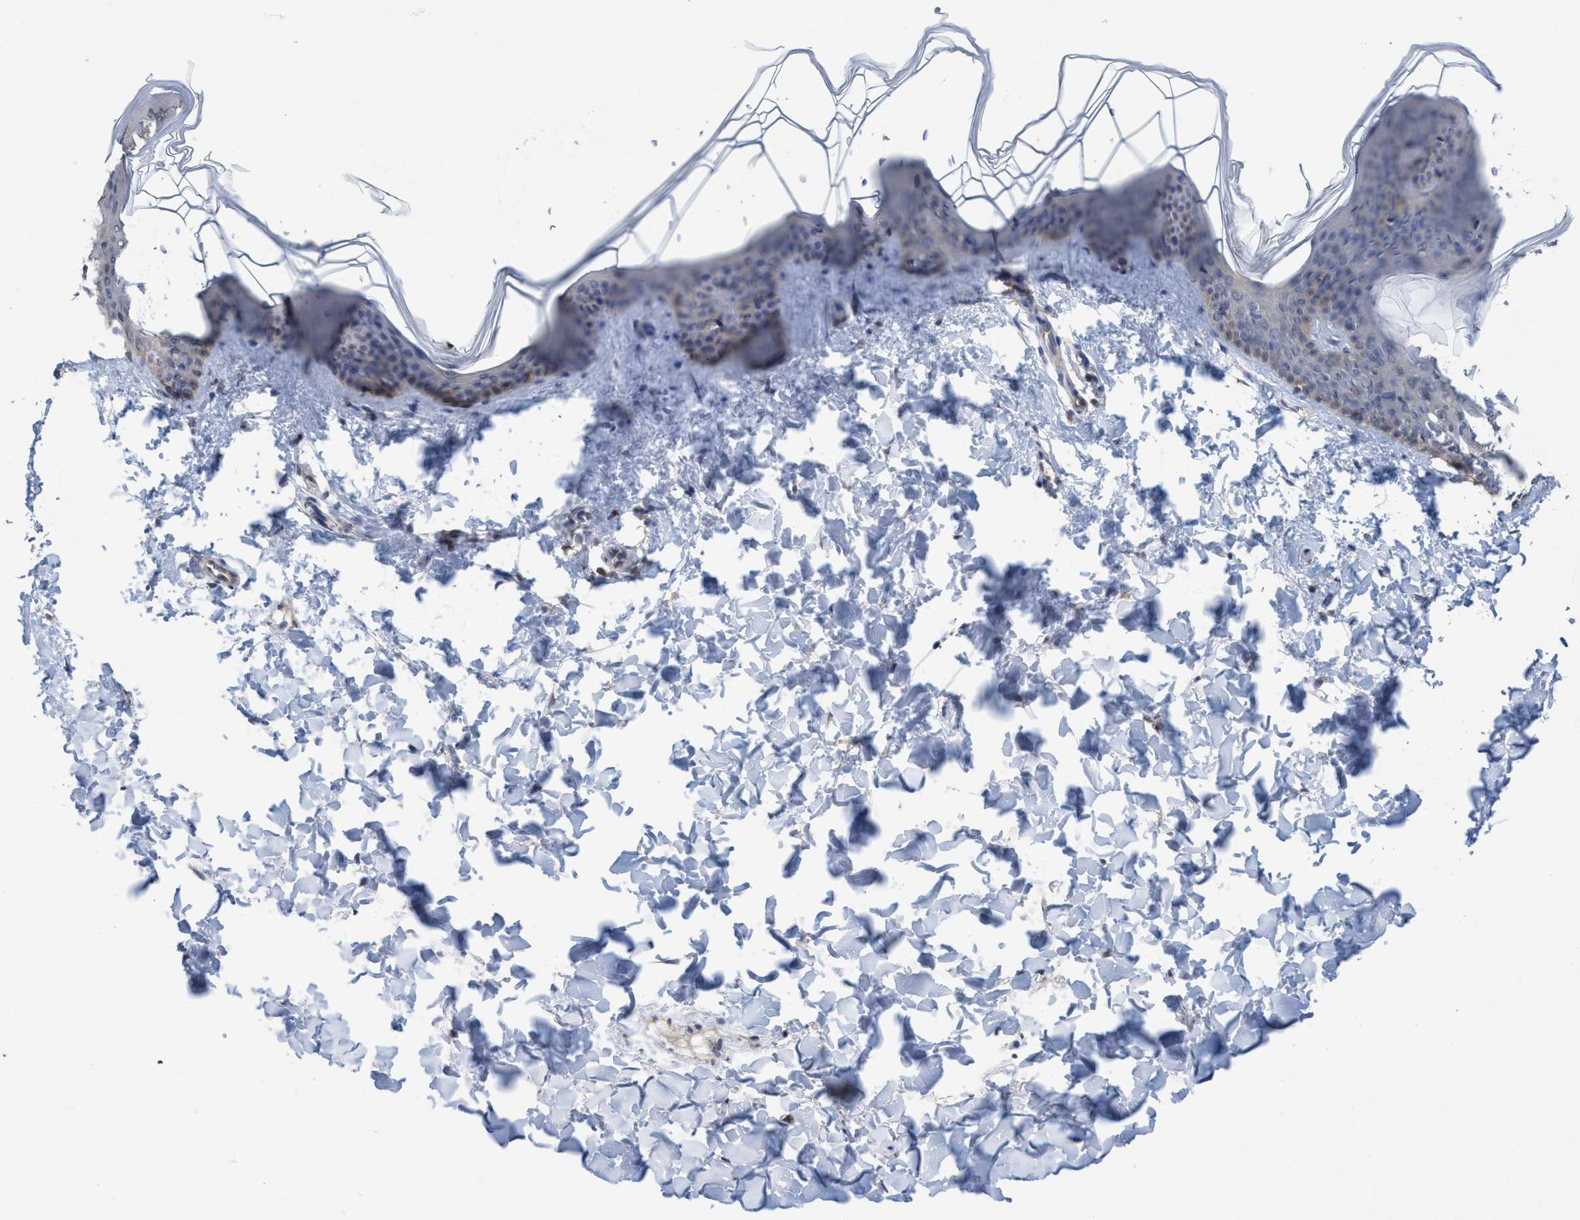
{"staining": {"intensity": "negative", "quantity": "none", "location": "none"}, "tissue": "skin", "cell_type": "Fibroblasts", "image_type": "normal", "snomed": [{"axis": "morphology", "description": "Normal tissue, NOS"}, {"axis": "topography", "description": "Skin"}], "caption": "This is an IHC image of normal skin. There is no staining in fibroblasts.", "gene": "GLOD4", "patient": {"sex": "female", "age": 17}}